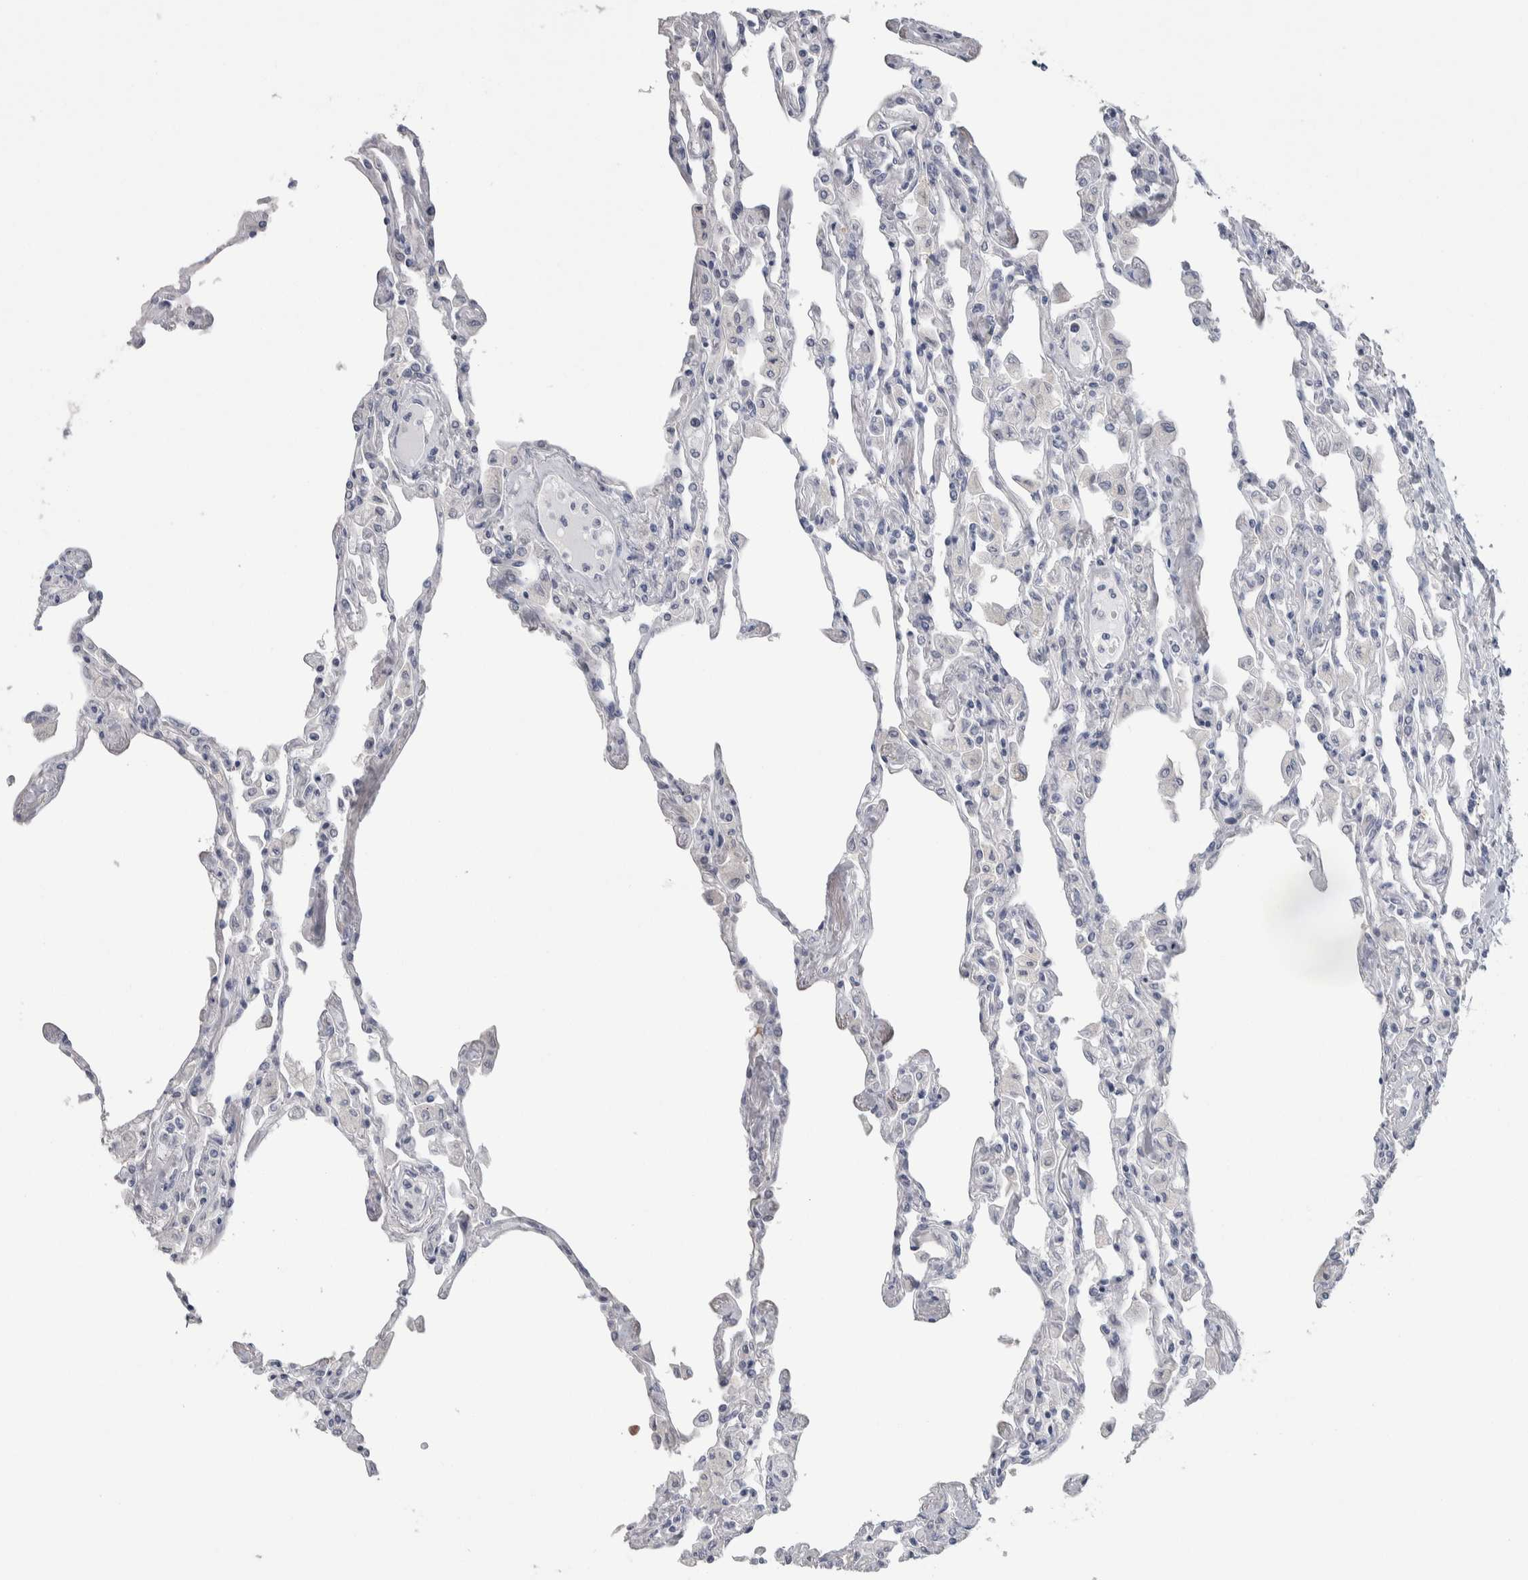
{"staining": {"intensity": "weak", "quantity": "<25%", "location": "cytoplasmic/membranous"}, "tissue": "lung", "cell_type": "Alveolar cells", "image_type": "normal", "snomed": [{"axis": "morphology", "description": "Normal tissue, NOS"}, {"axis": "topography", "description": "Bronchus"}, {"axis": "topography", "description": "Lung"}], "caption": "Immunohistochemistry (IHC) photomicrograph of normal lung stained for a protein (brown), which demonstrates no positivity in alveolar cells. (Brightfield microscopy of DAB immunohistochemistry (IHC) at high magnification).", "gene": "GPHN", "patient": {"sex": "female", "age": 49}}